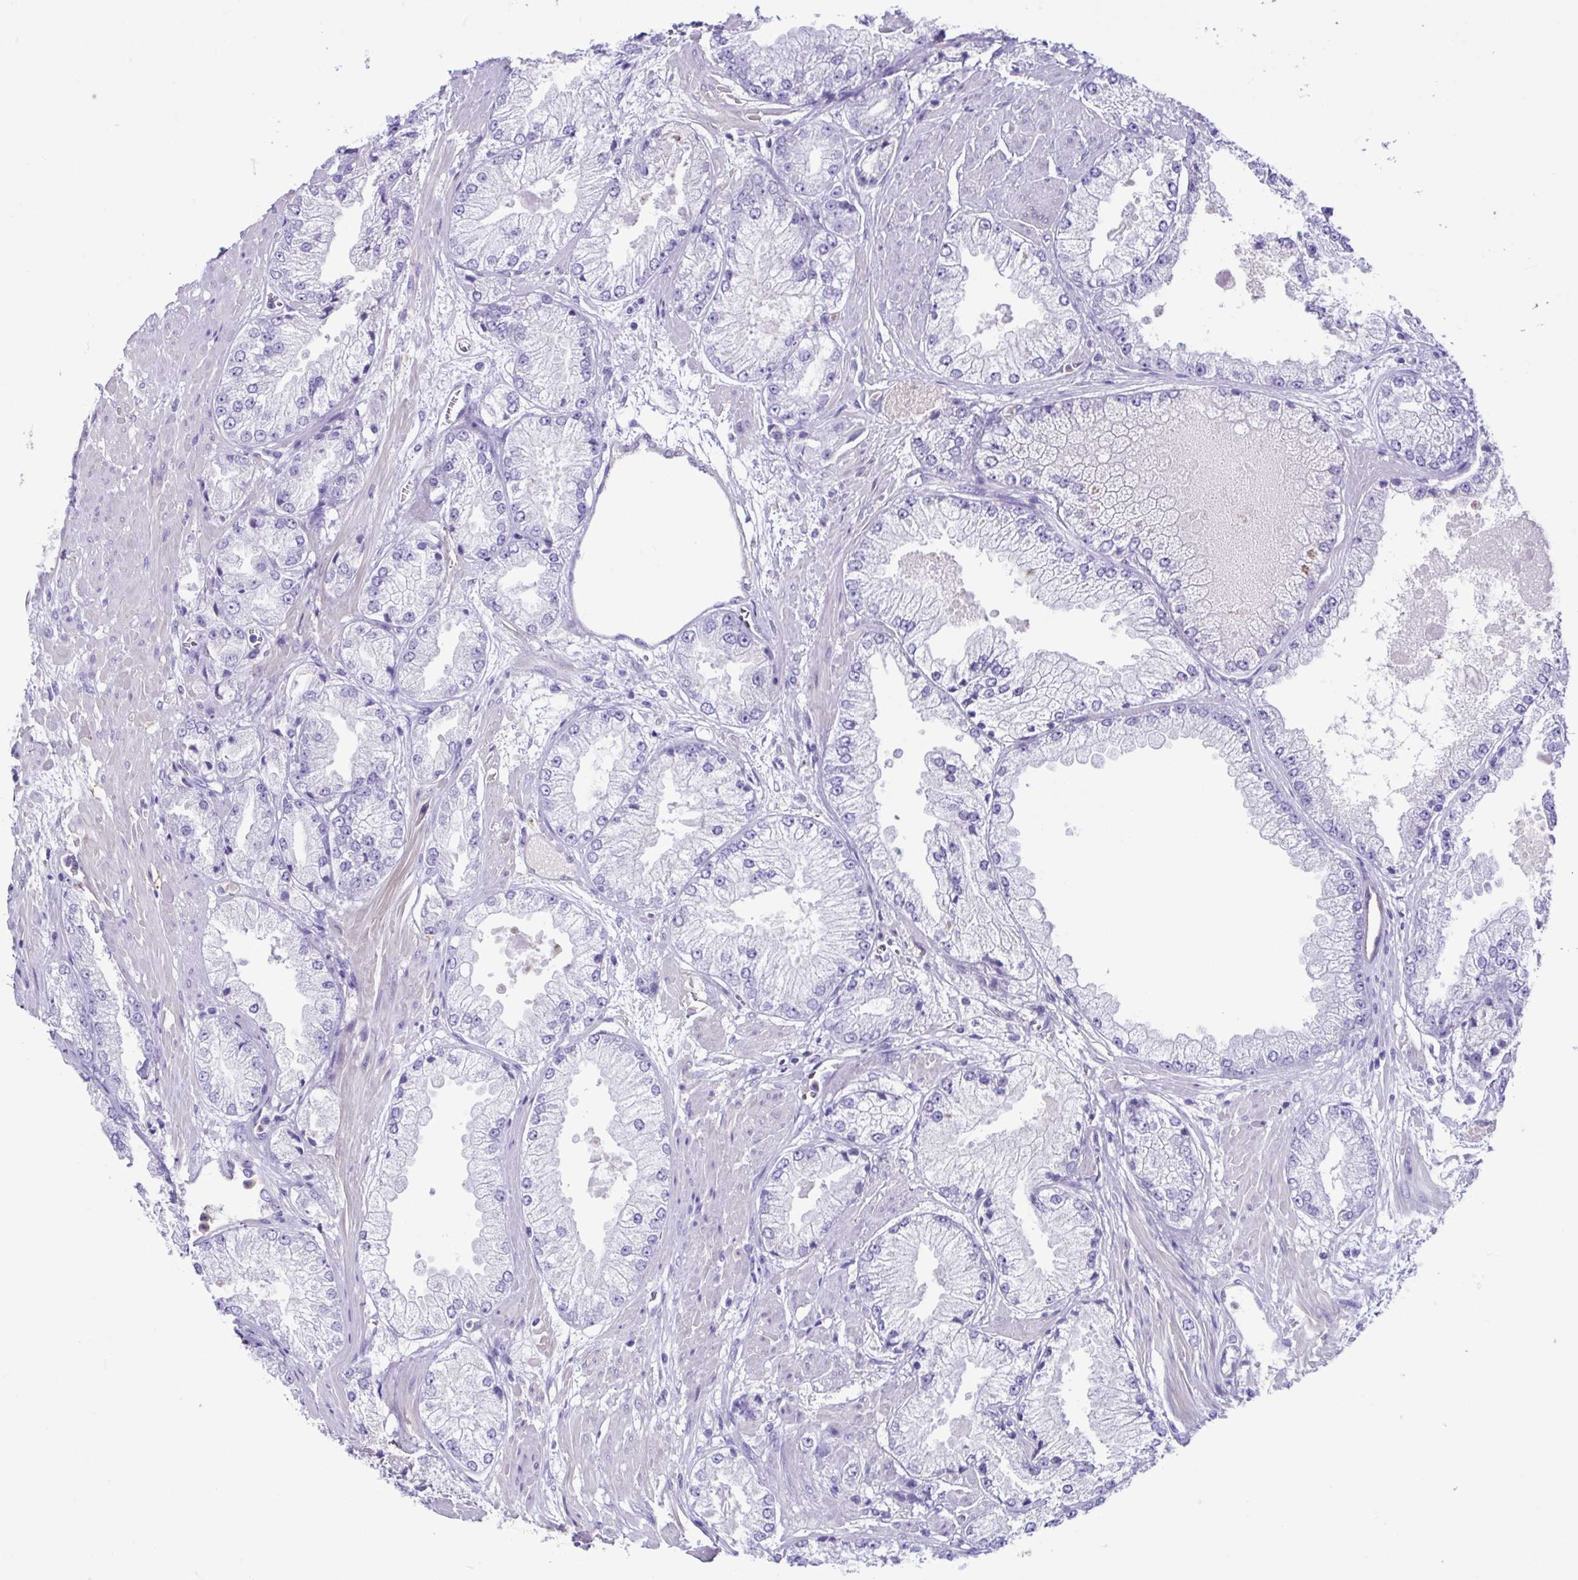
{"staining": {"intensity": "negative", "quantity": "none", "location": "none"}, "tissue": "prostate cancer", "cell_type": "Tumor cells", "image_type": "cancer", "snomed": [{"axis": "morphology", "description": "Adenocarcinoma, High grade"}, {"axis": "topography", "description": "Prostate"}], "caption": "Immunohistochemical staining of human prostate adenocarcinoma (high-grade) exhibits no significant positivity in tumor cells.", "gene": "CYP11B1", "patient": {"sex": "male", "age": 68}}